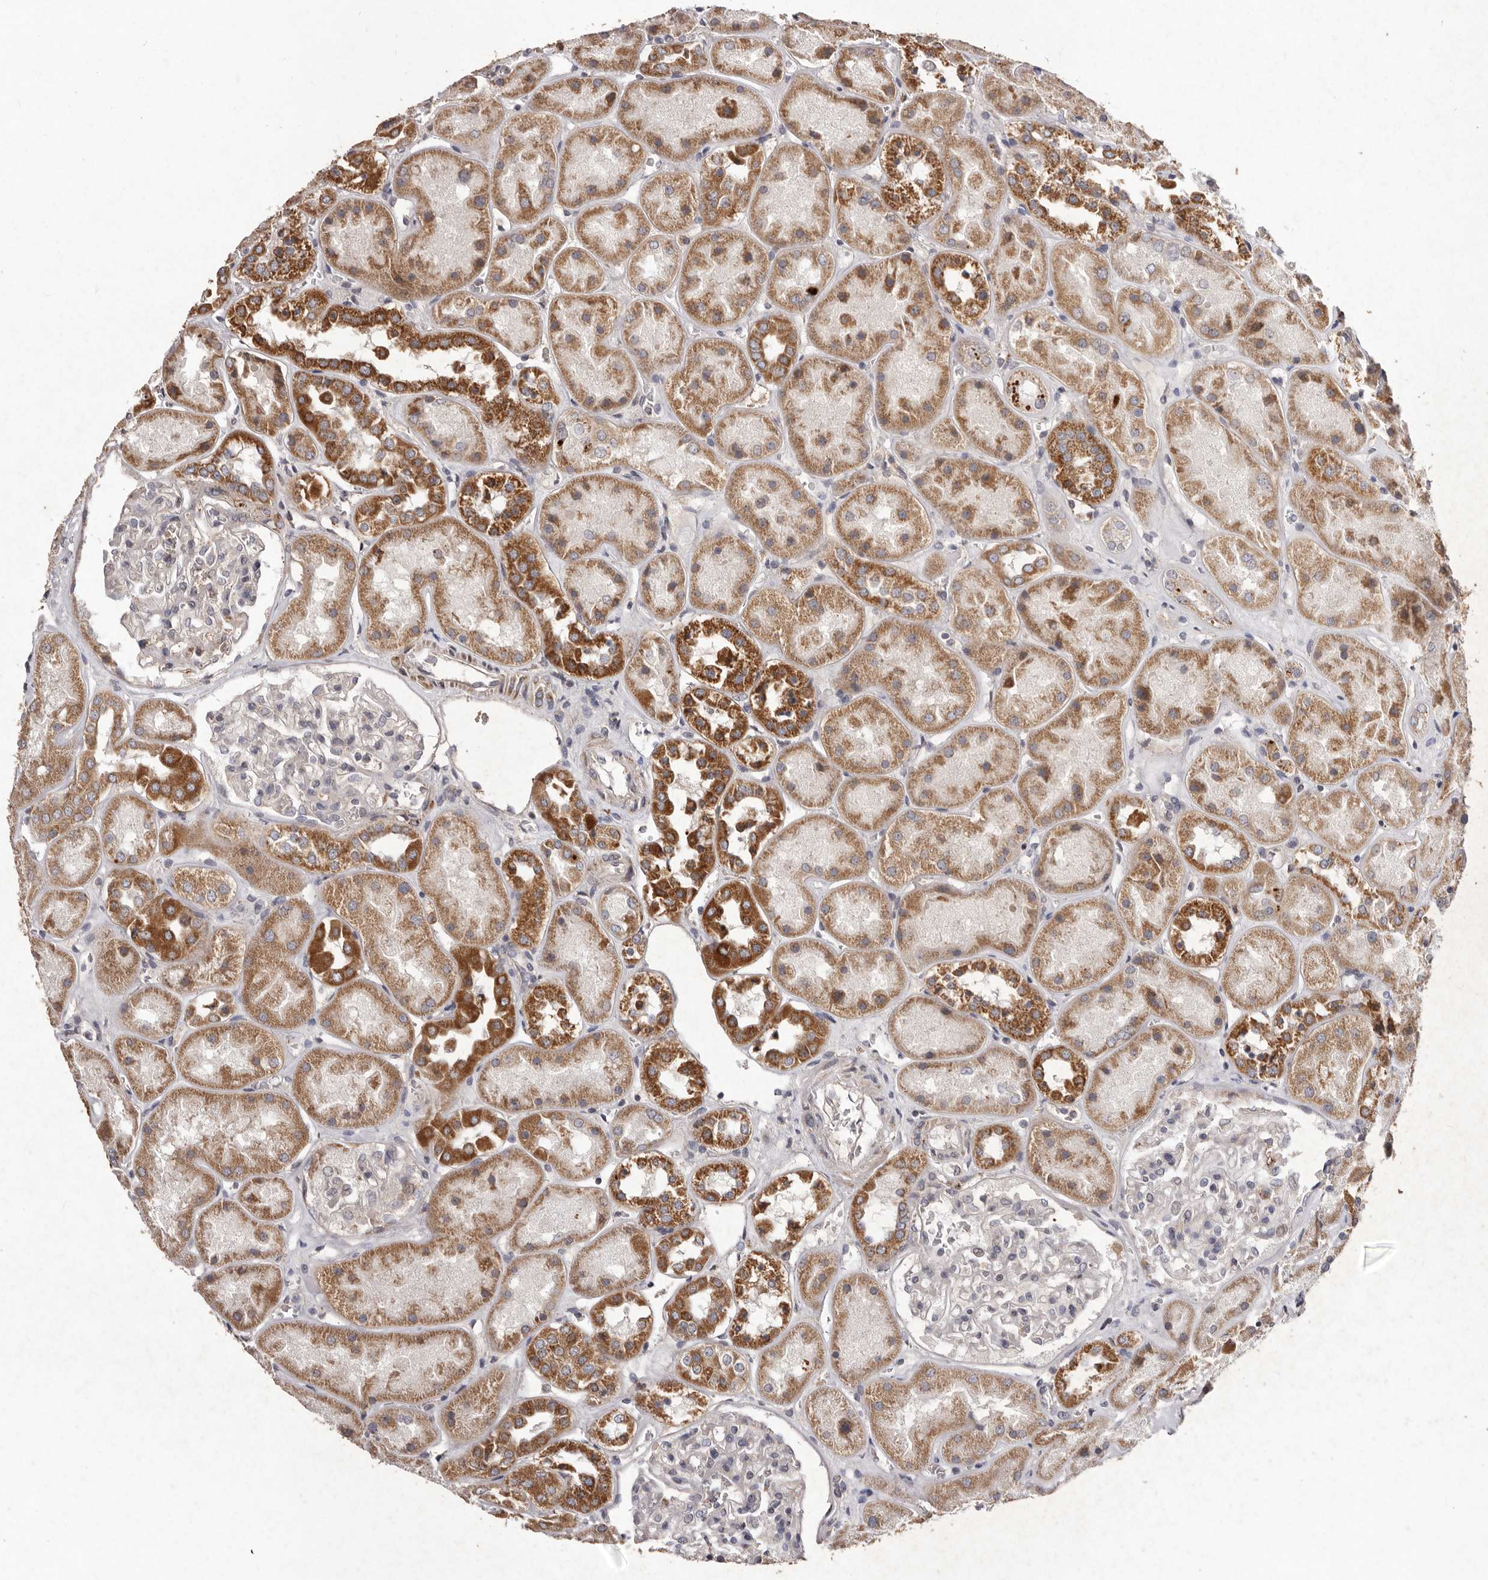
{"staining": {"intensity": "moderate", "quantity": "<25%", "location": "cytoplasmic/membranous"}, "tissue": "kidney", "cell_type": "Cells in glomeruli", "image_type": "normal", "snomed": [{"axis": "morphology", "description": "Normal tissue, NOS"}, {"axis": "topography", "description": "Kidney"}], "caption": "DAB immunohistochemical staining of unremarkable kidney shows moderate cytoplasmic/membranous protein expression in approximately <25% of cells in glomeruli.", "gene": "CXCL14", "patient": {"sex": "male", "age": 70}}